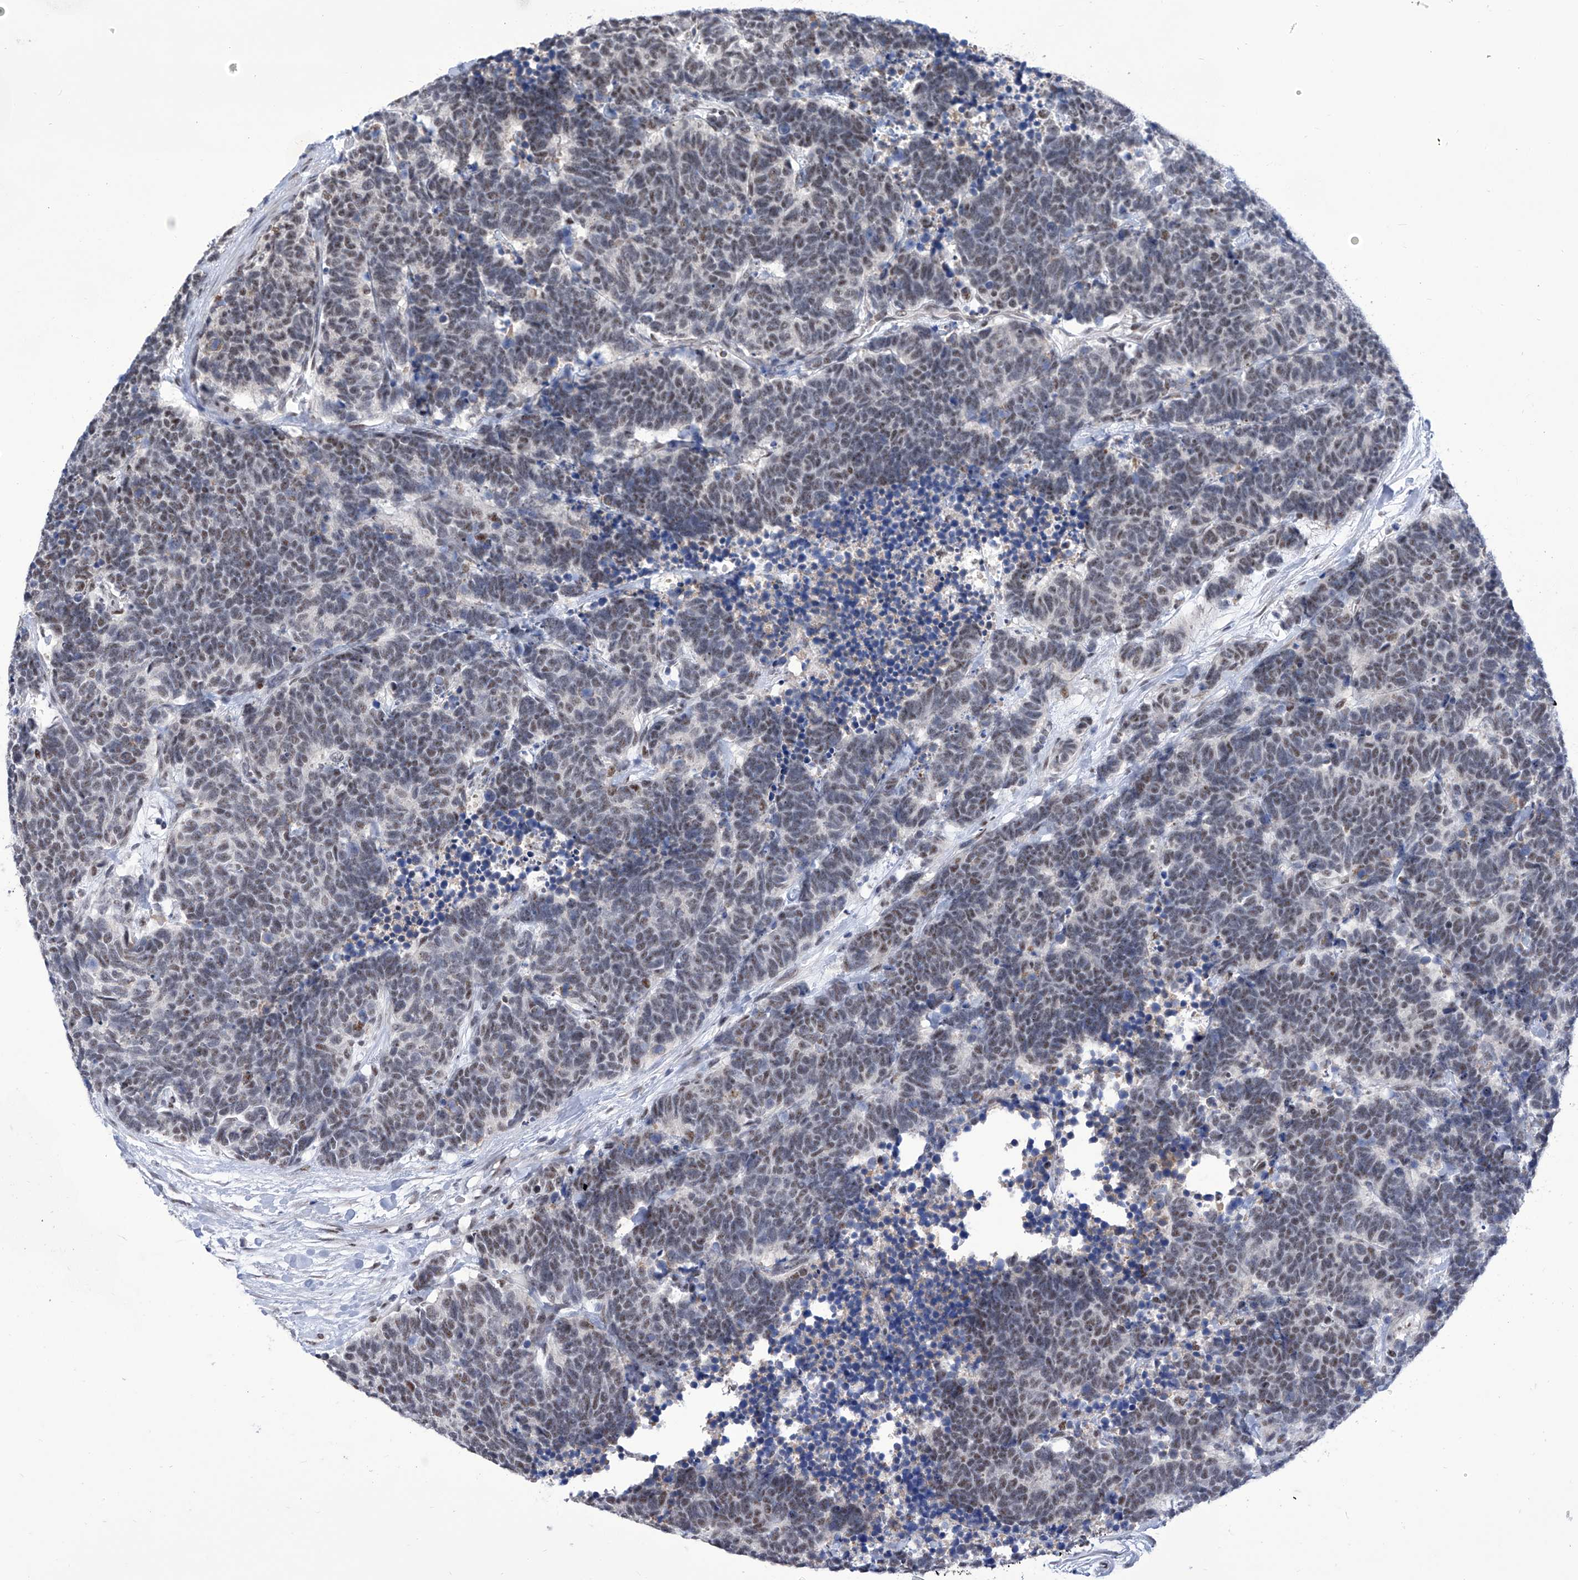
{"staining": {"intensity": "weak", "quantity": "25%-75%", "location": "nuclear"}, "tissue": "carcinoid", "cell_type": "Tumor cells", "image_type": "cancer", "snomed": [{"axis": "morphology", "description": "Carcinoma, NOS"}, {"axis": "morphology", "description": "Carcinoid, malignant, NOS"}, {"axis": "topography", "description": "Urinary bladder"}], "caption": "A photomicrograph of human carcinoid stained for a protein exhibits weak nuclear brown staining in tumor cells. (DAB IHC with brightfield microscopy, high magnification).", "gene": "SART1", "patient": {"sex": "male", "age": 57}}